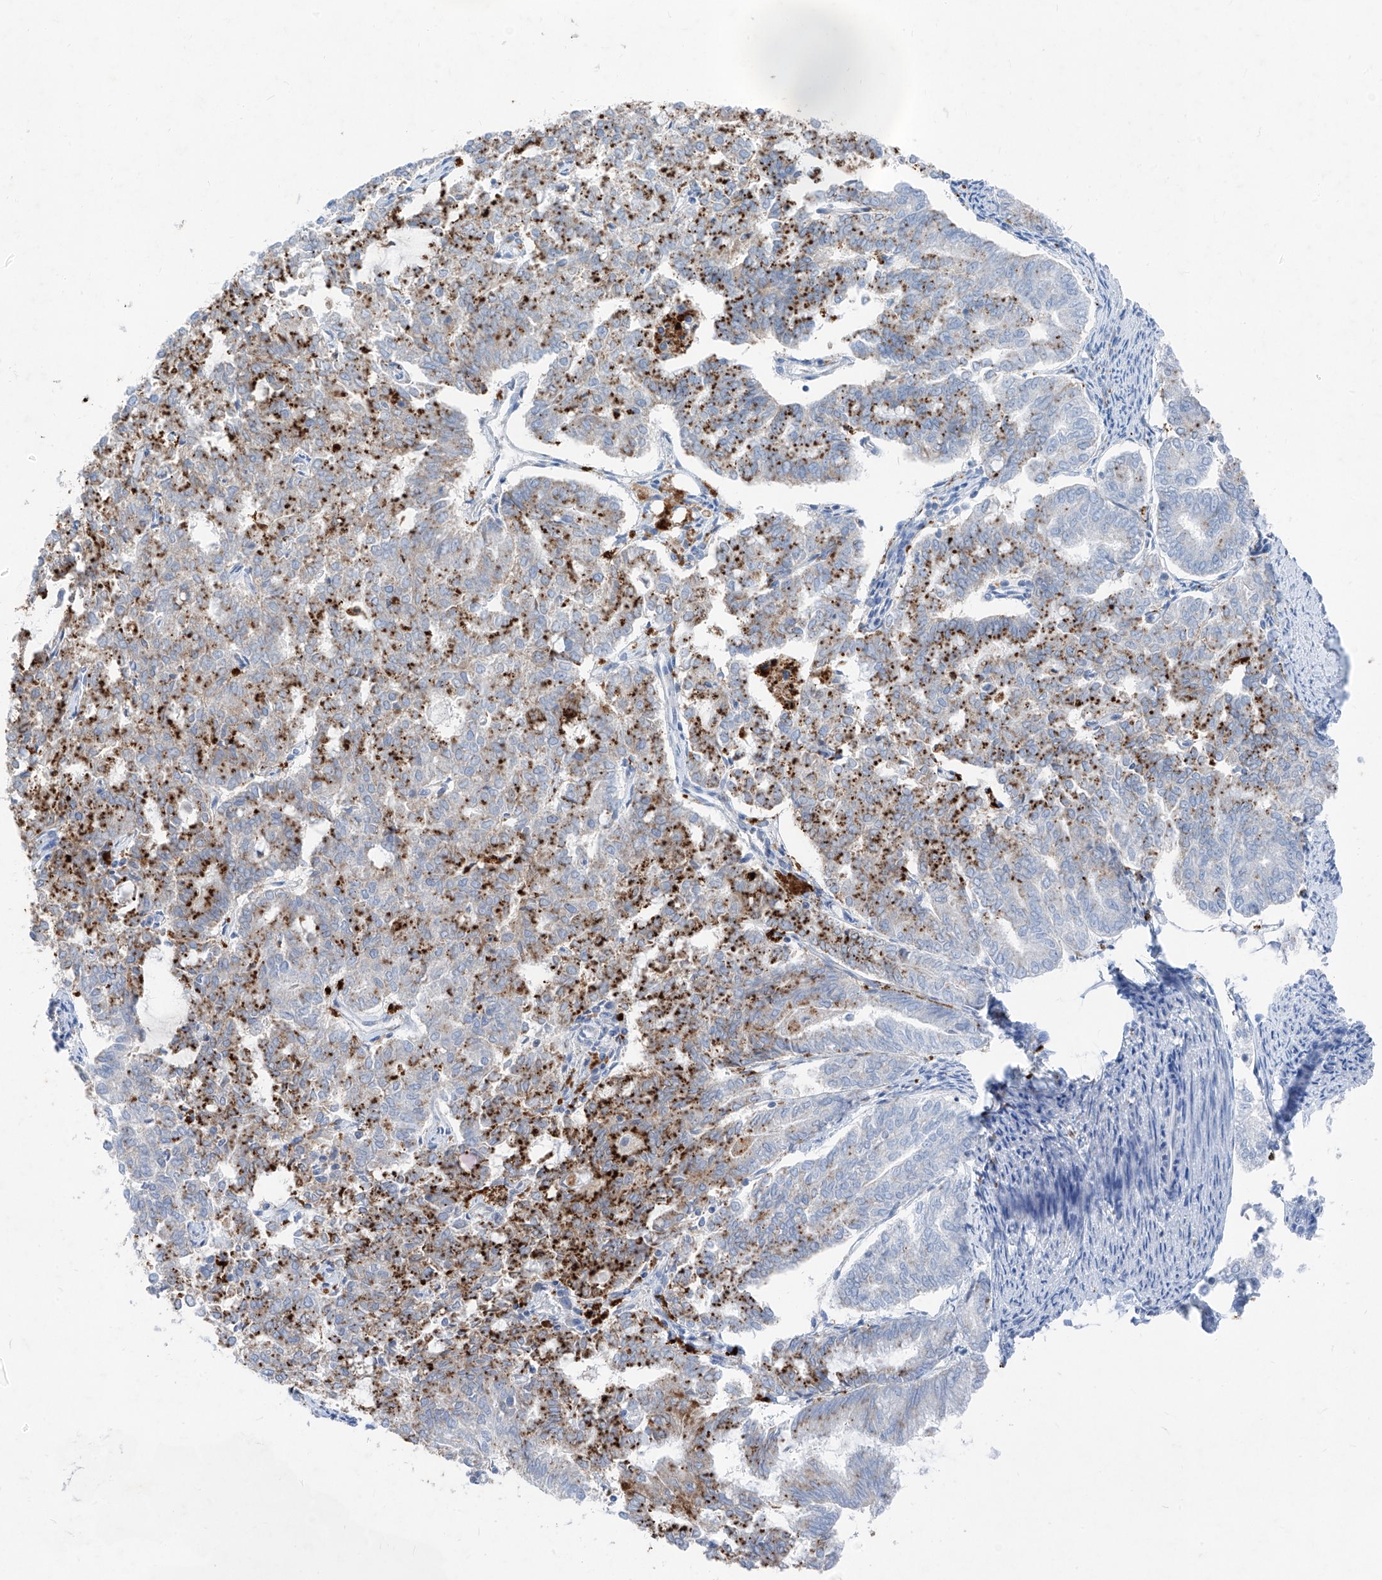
{"staining": {"intensity": "strong", "quantity": "25%-75%", "location": "cytoplasmic/membranous"}, "tissue": "endometrial cancer", "cell_type": "Tumor cells", "image_type": "cancer", "snomed": [{"axis": "morphology", "description": "Adenocarcinoma, NOS"}, {"axis": "topography", "description": "Endometrium"}], "caption": "Immunohistochemistry (IHC) photomicrograph of human adenocarcinoma (endometrial) stained for a protein (brown), which exhibits high levels of strong cytoplasmic/membranous staining in approximately 25%-75% of tumor cells.", "gene": "GPR137C", "patient": {"sex": "female", "age": 79}}